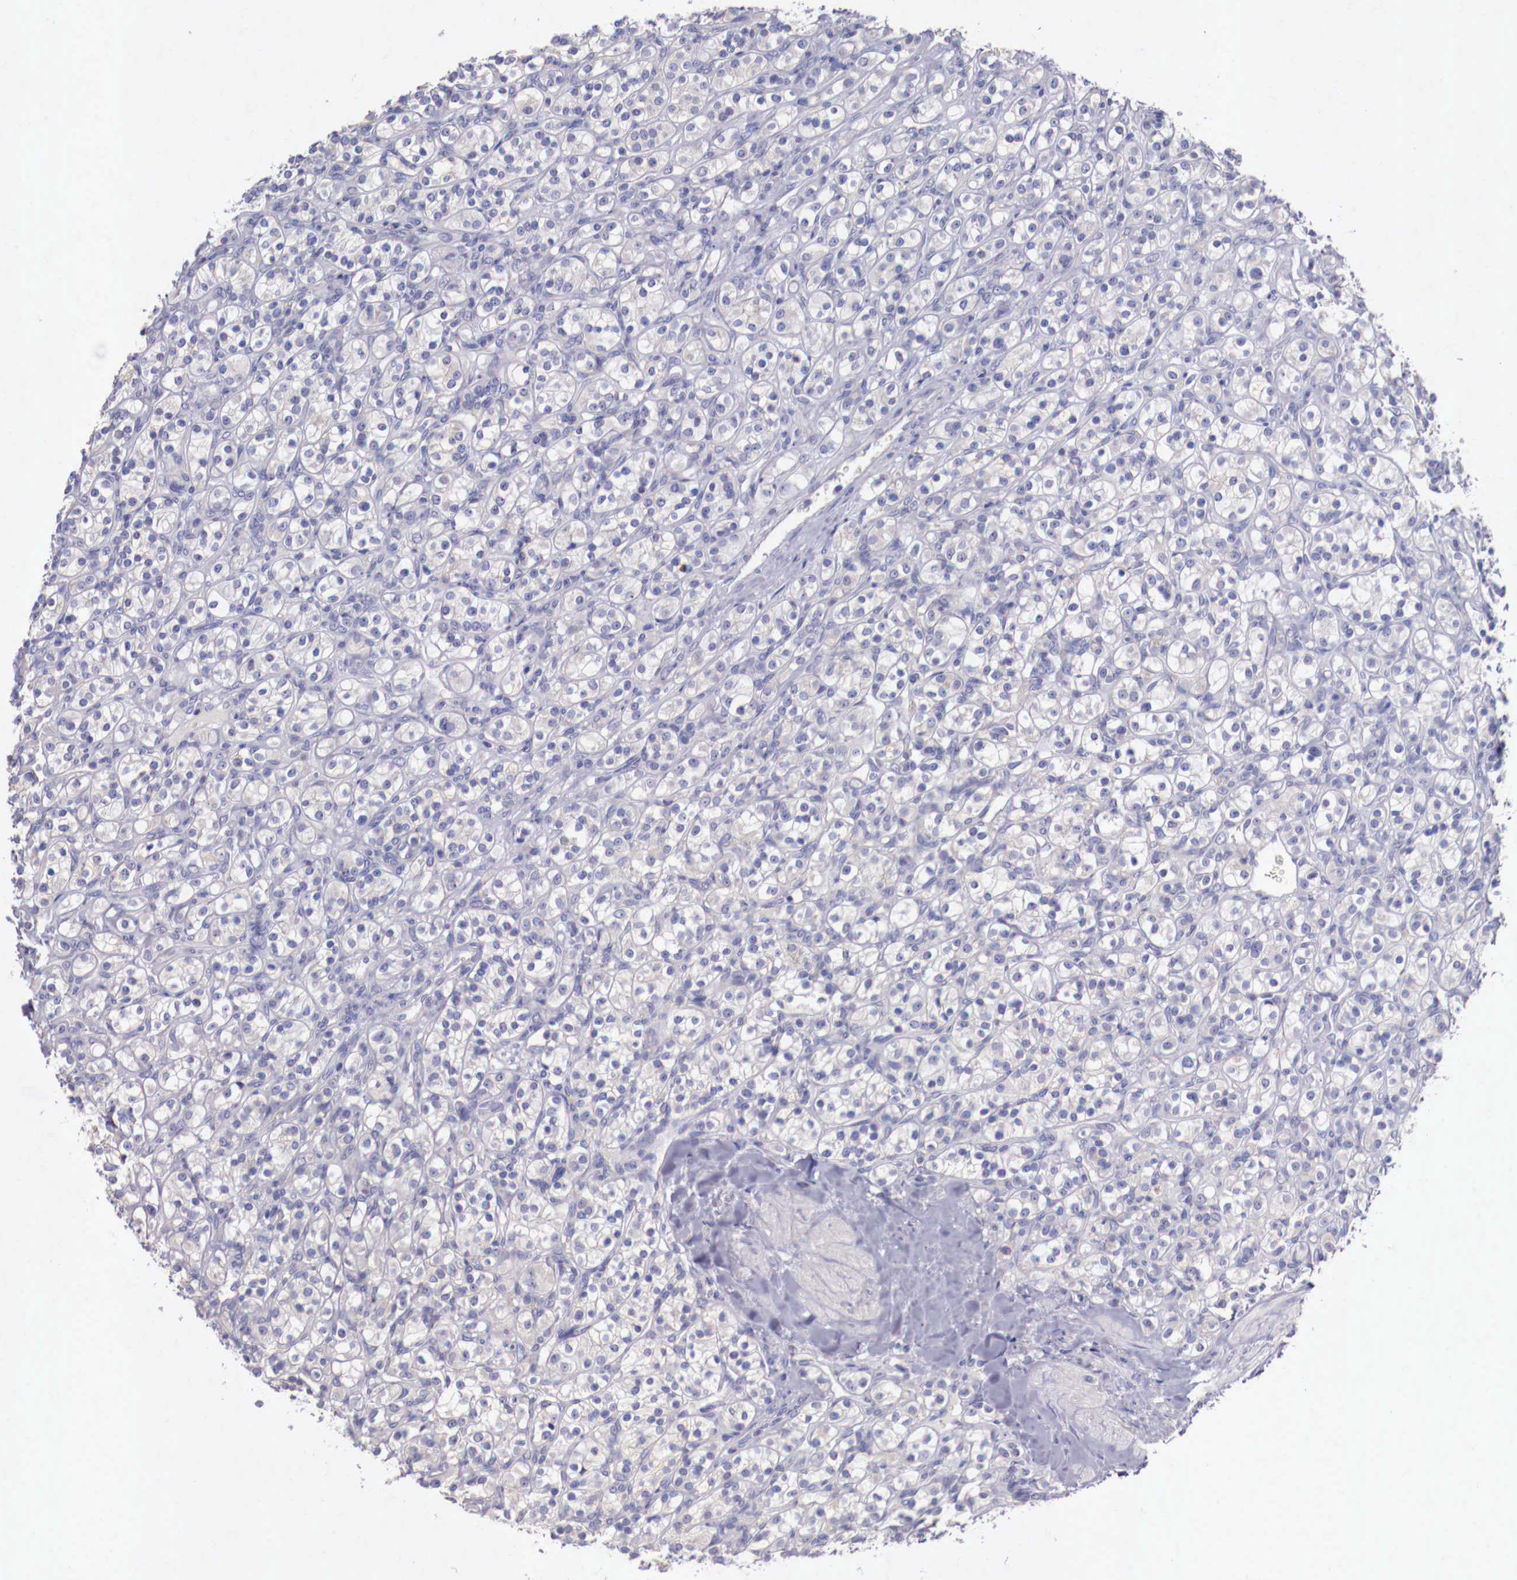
{"staining": {"intensity": "negative", "quantity": "none", "location": "none"}, "tissue": "renal cancer", "cell_type": "Tumor cells", "image_type": "cancer", "snomed": [{"axis": "morphology", "description": "Adenocarcinoma, NOS"}, {"axis": "topography", "description": "Kidney"}], "caption": "Immunohistochemistry (IHC) image of human renal adenocarcinoma stained for a protein (brown), which displays no expression in tumor cells. (Stains: DAB immunohistochemistry with hematoxylin counter stain, Microscopy: brightfield microscopy at high magnification).", "gene": "PITPNA", "patient": {"sex": "male", "age": 77}}